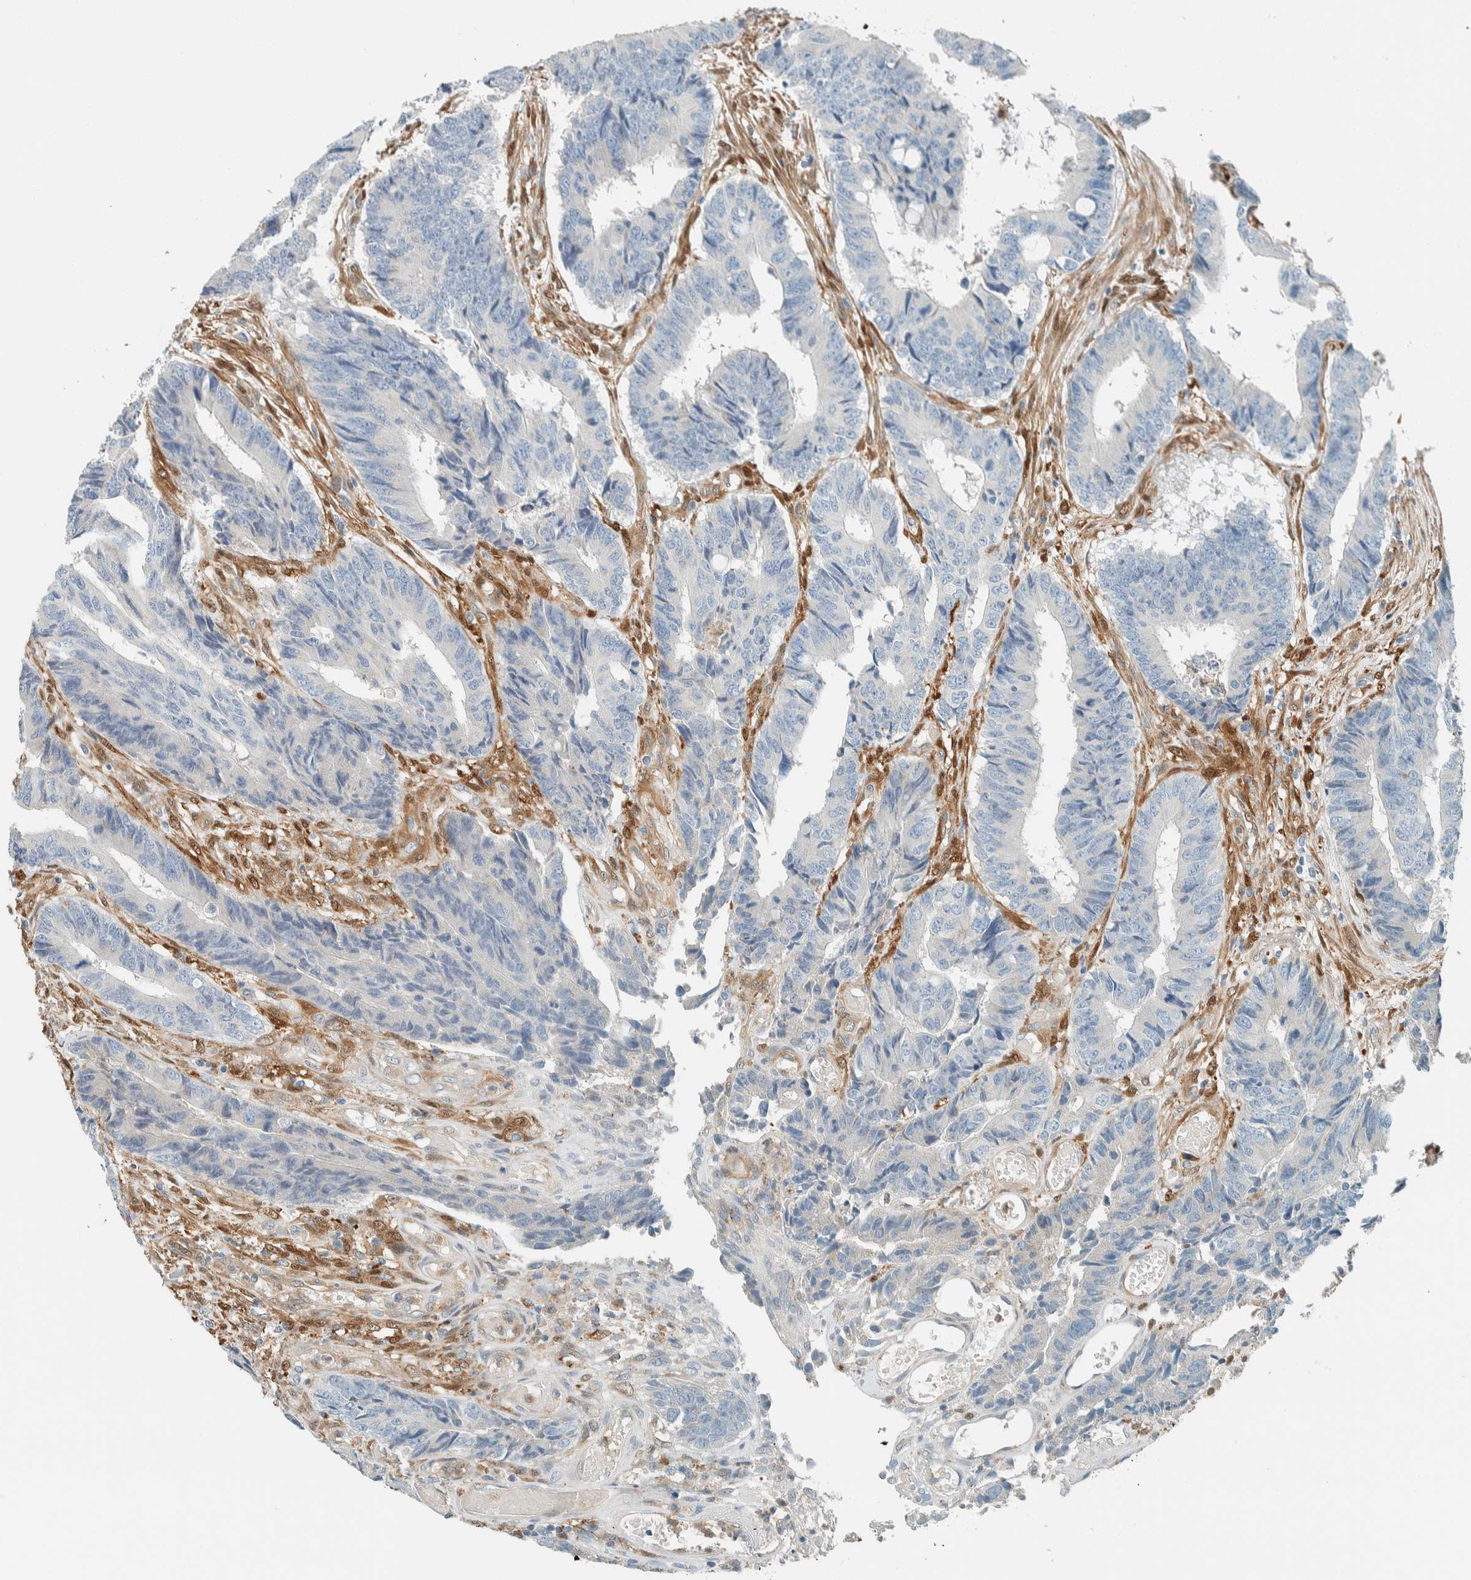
{"staining": {"intensity": "negative", "quantity": "none", "location": "none"}, "tissue": "colorectal cancer", "cell_type": "Tumor cells", "image_type": "cancer", "snomed": [{"axis": "morphology", "description": "Adenocarcinoma, NOS"}, {"axis": "topography", "description": "Rectum"}], "caption": "The micrograph exhibits no significant positivity in tumor cells of adenocarcinoma (colorectal).", "gene": "NXN", "patient": {"sex": "male", "age": 84}}